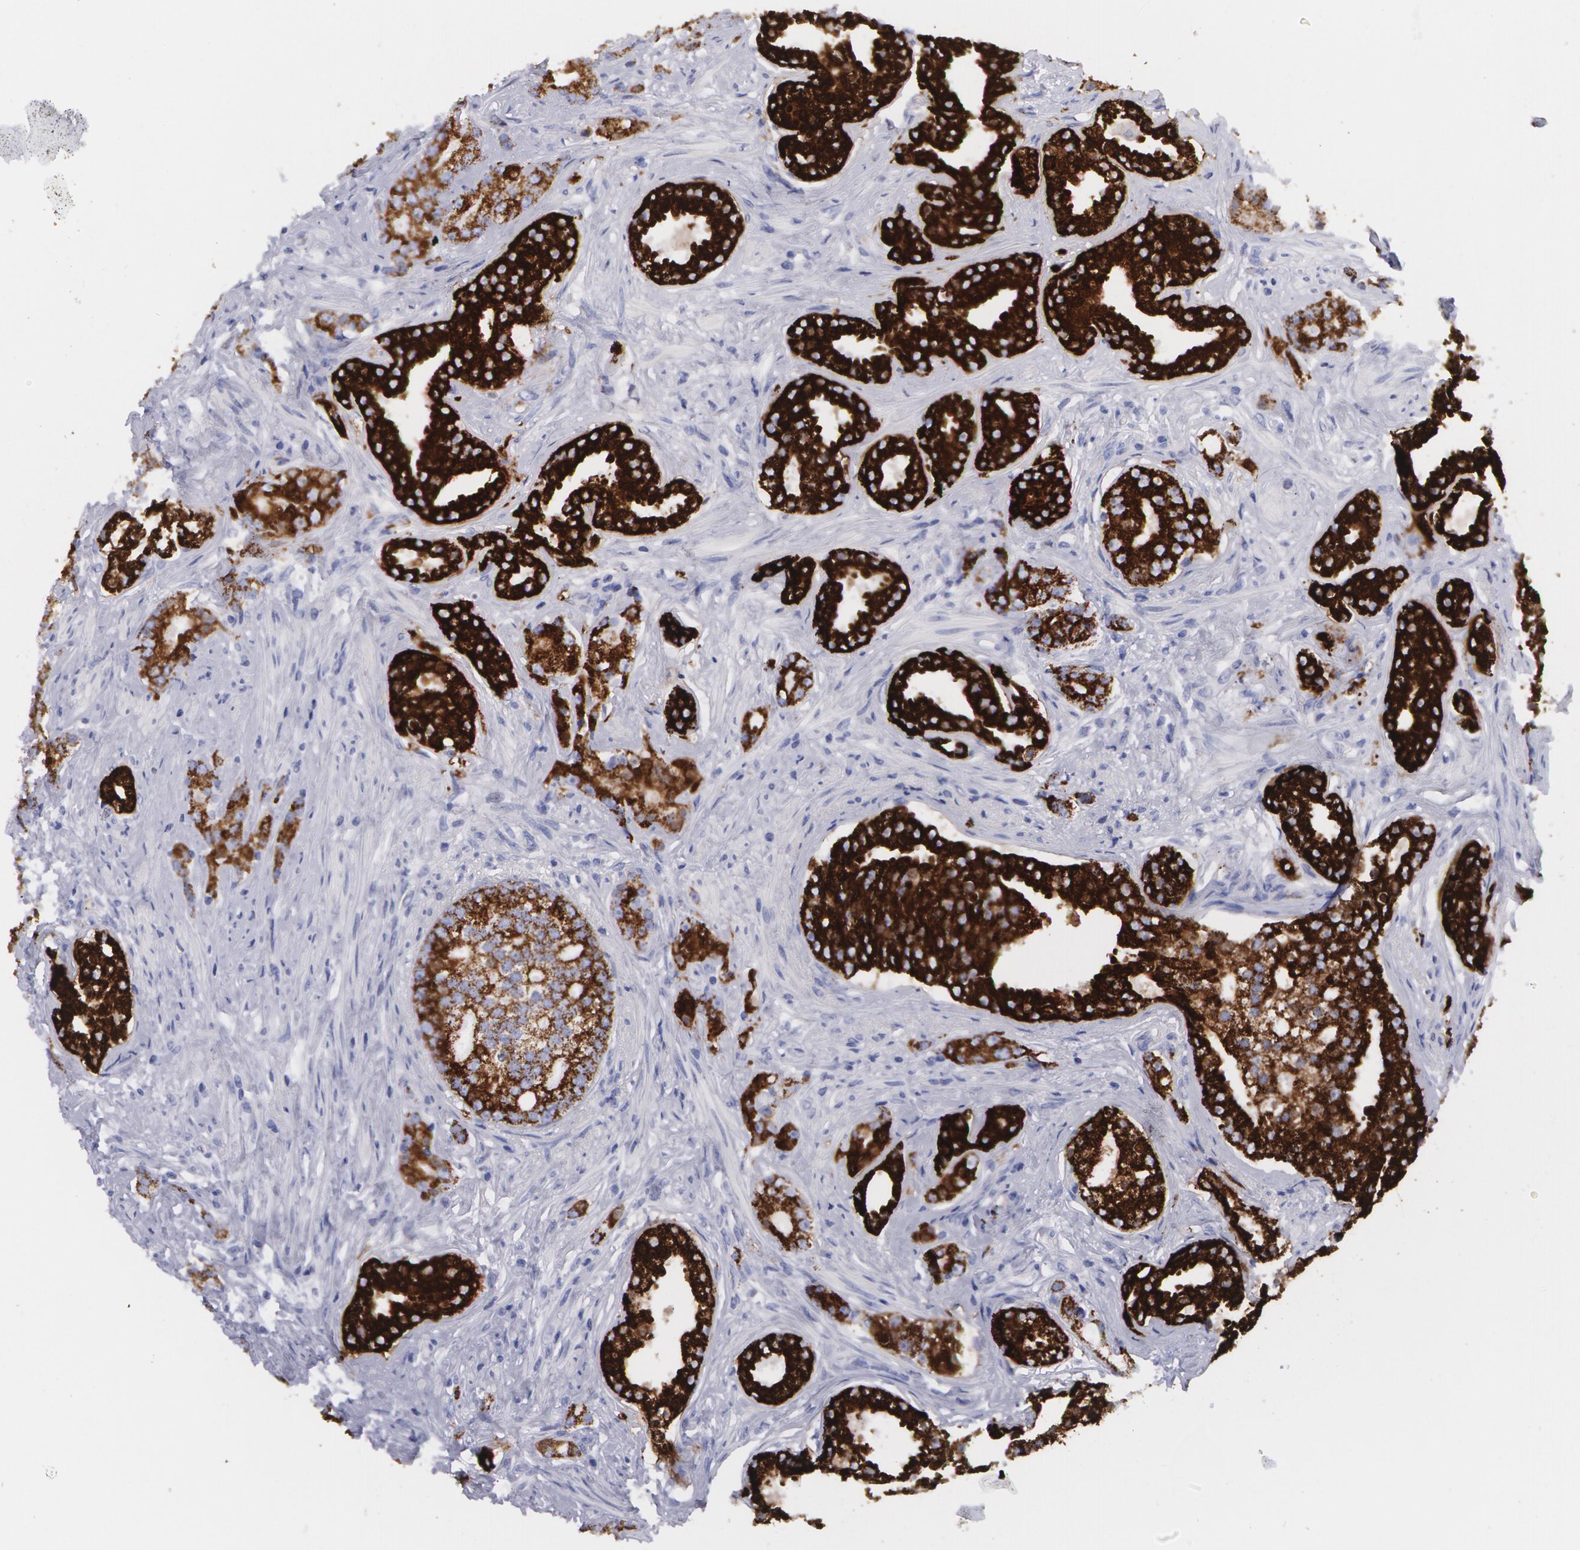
{"staining": {"intensity": "strong", "quantity": ">75%", "location": "cytoplasmic/membranous"}, "tissue": "prostate cancer", "cell_type": "Tumor cells", "image_type": "cancer", "snomed": [{"axis": "morphology", "description": "Adenocarcinoma, Medium grade"}, {"axis": "topography", "description": "Prostate"}], "caption": "IHC micrograph of human prostate cancer stained for a protein (brown), which demonstrates high levels of strong cytoplasmic/membranous expression in approximately >75% of tumor cells.", "gene": "AMACR", "patient": {"sex": "male", "age": 59}}